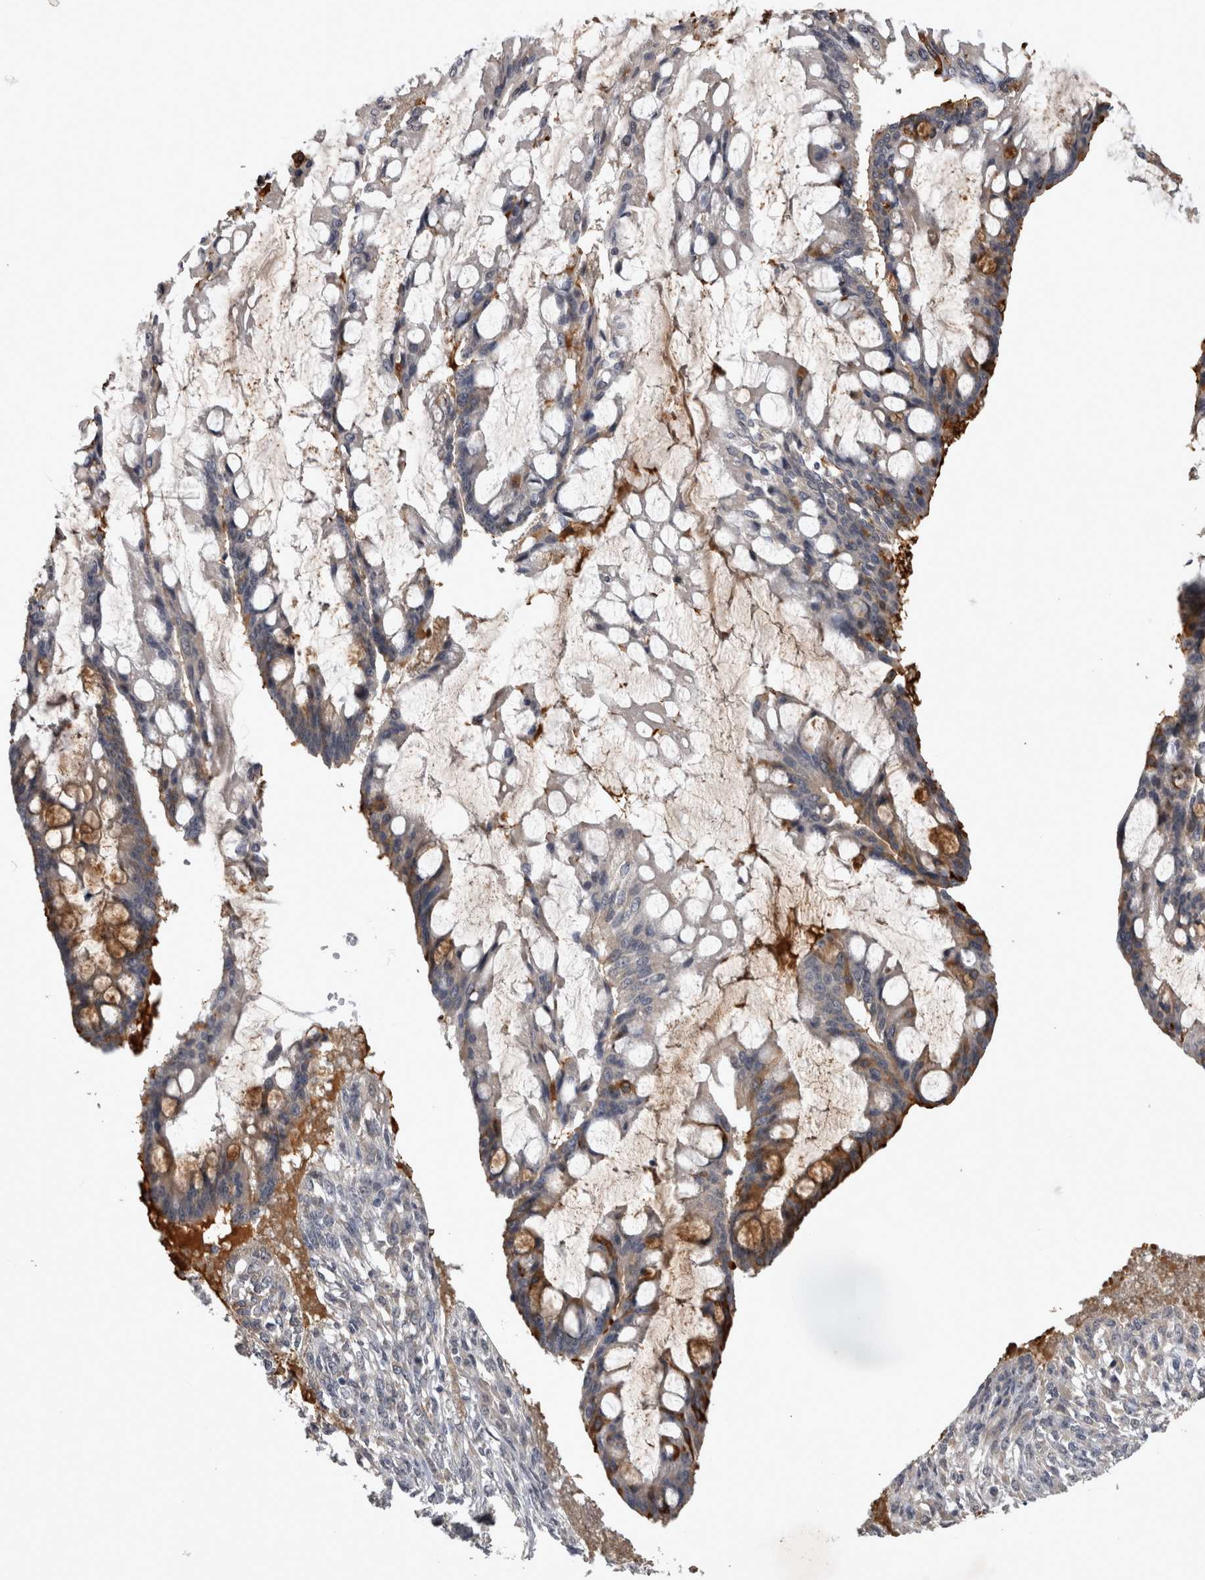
{"staining": {"intensity": "moderate", "quantity": "25%-75%", "location": "cytoplasmic/membranous"}, "tissue": "ovarian cancer", "cell_type": "Tumor cells", "image_type": "cancer", "snomed": [{"axis": "morphology", "description": "Cystadenocarcinoma, mucinous, NOS"}, {"axis": "topography", "description": "Ovary"}], "caption": "Immunohistochemistry (IHC) of ovarian cancer (mucinous cystadenocarcinoma) demonstrates medium levels of moderate cytoplasmic/membranous positivity in about 25%-75% of tumor cells.", "gene": "ZNF114", "patient": {"sex": "female", "age": 73}}